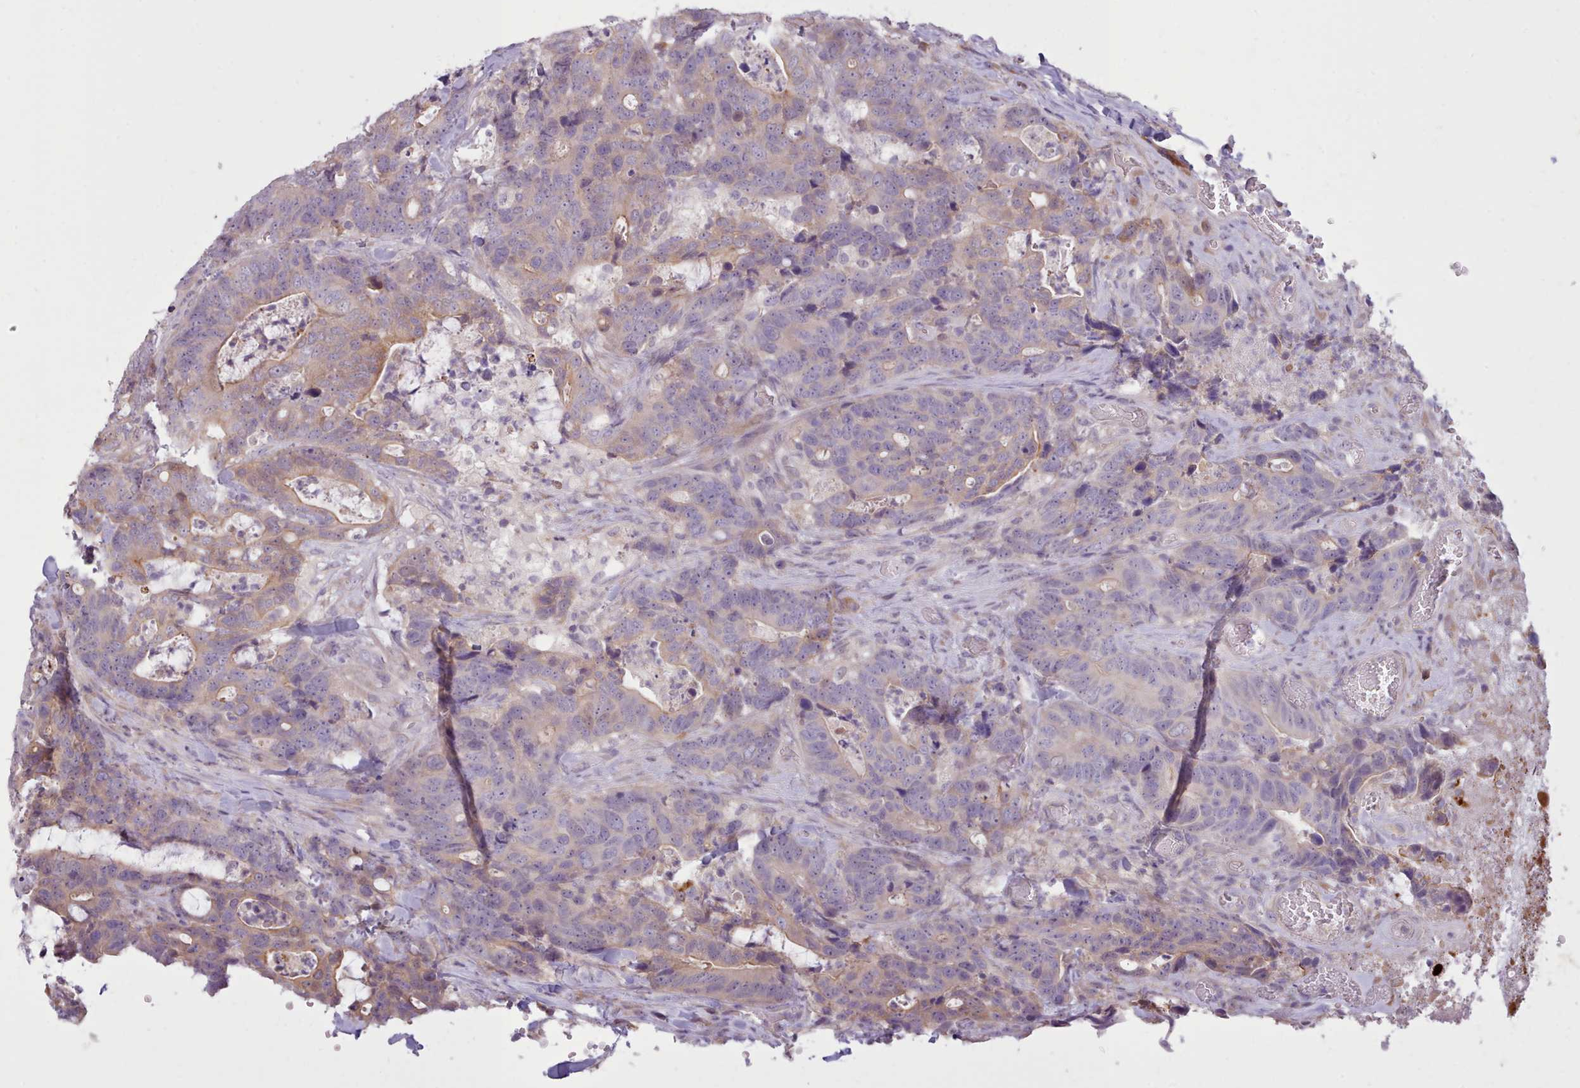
{"staining": {"intensity": "moderate", "quantity": "<25%", "location": "cytoplasmic/membranous"}, "tissue": "colorectal cancer", "cell_type": "Tumor cells", "image_type": "cancer", "snomed": [{"axis": "morphology", "description": "Adenocarcinoma, NOS"}, {"axis": "topography", "description": "Colon"}], "caption": "Immunohistochemistry (IHC) photomicrograph of neoplastic tissue: human adenocarcinoma (colorectal) stained using immunohistochemistry exhibits low levels of moderate protein expression localized specifically in the cytoplasmic/membranous of tumor cells, appearing as a cytoplasmic/membranous brown color.", "gene": "NMRK1", "patient": {"sex": "female", "age": 82}}